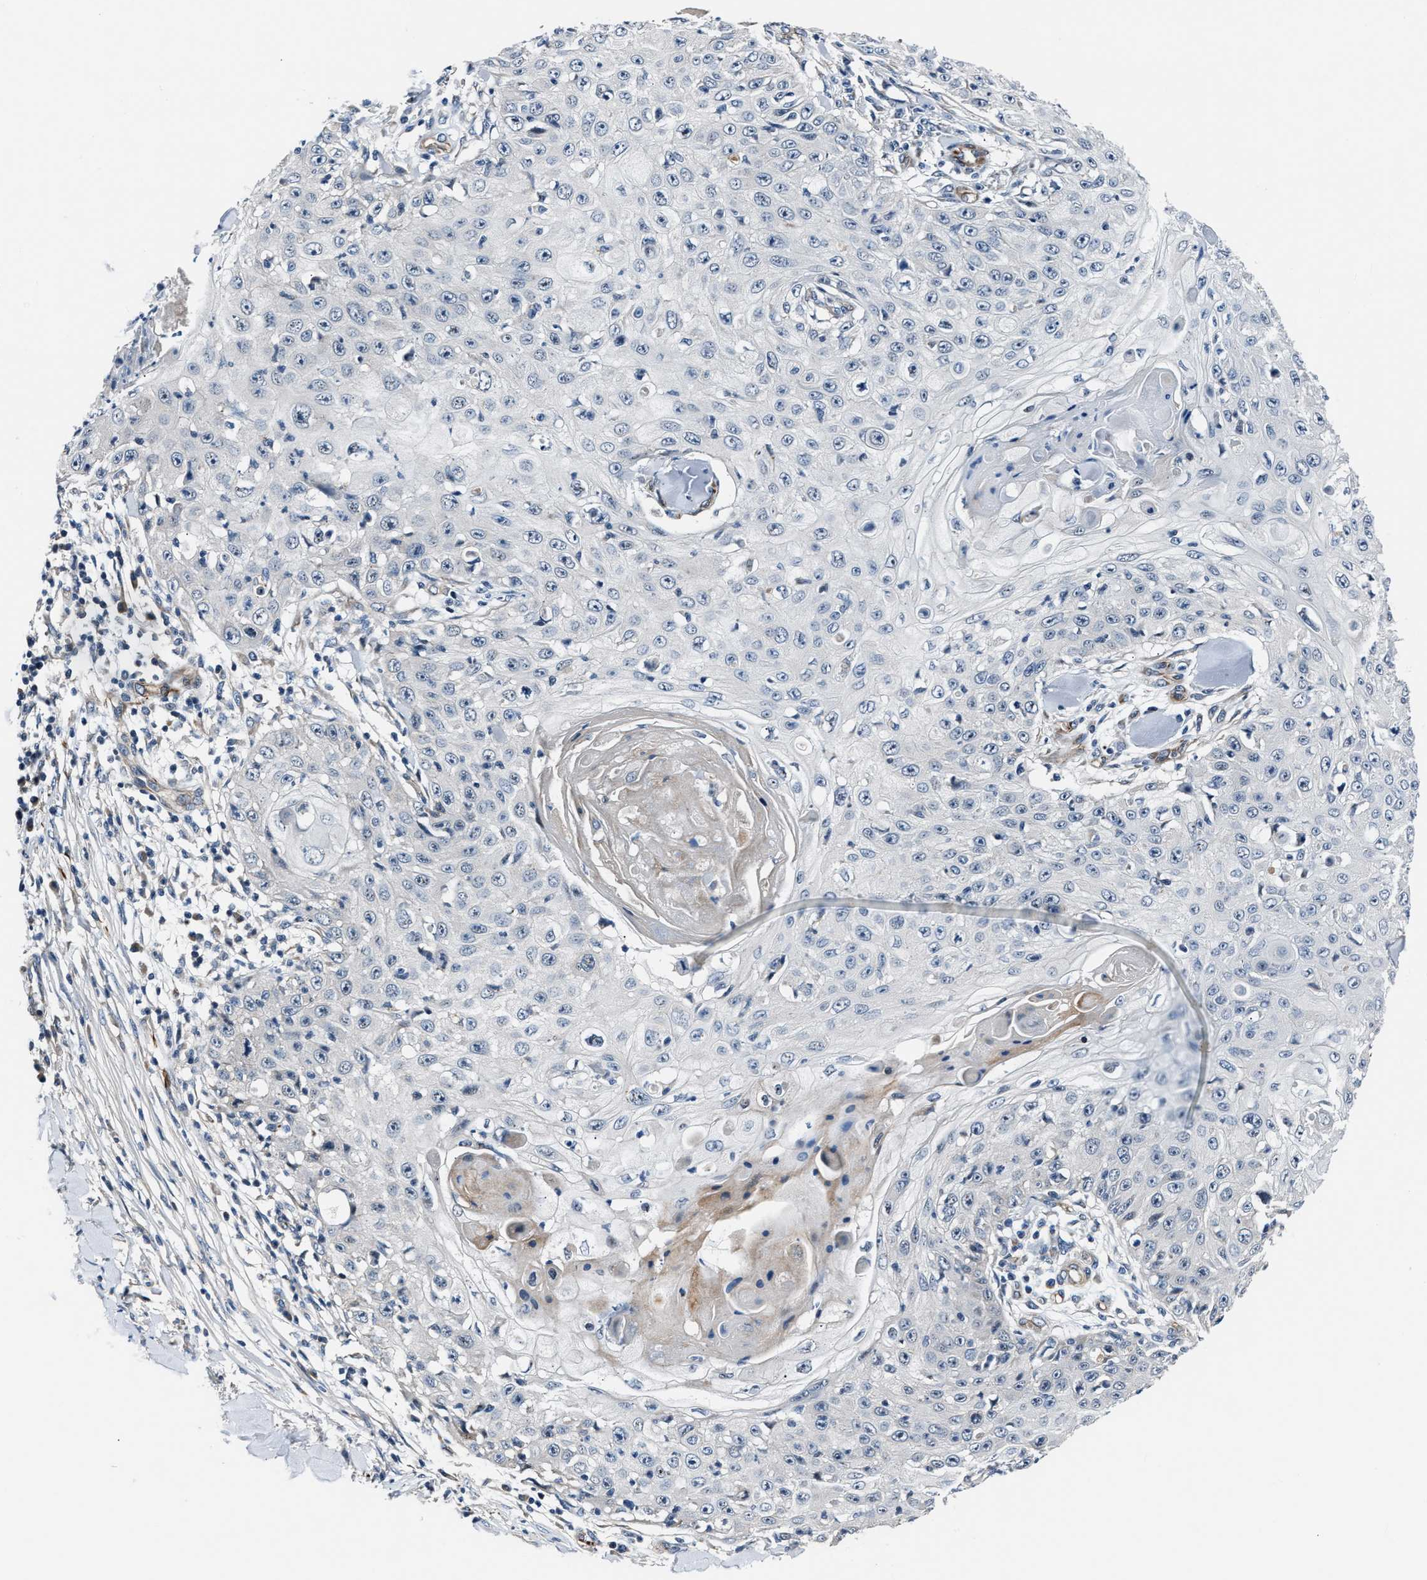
{"staining": {"intensity": "negative", "quantity": "none", "location": "none"}, "tissue": "skin cancer", "cell_type": "Tumor cells", "image_type": "cancer", "snomed": [{"axis": "morphology", "description": "Squamous cell carcinoma, NOS"}, {"axis": "topography", "description": "Skin"}], "caption": "Tumor cells are negative for brown protein staining in skin squamous cell carcinoma. (Brightfield microscopy of DAB (3,3'-diaminobenzidine) IHC at high magnification).", "gene": "MPDZ", "patient": {"sex": "male", "age": 86}}